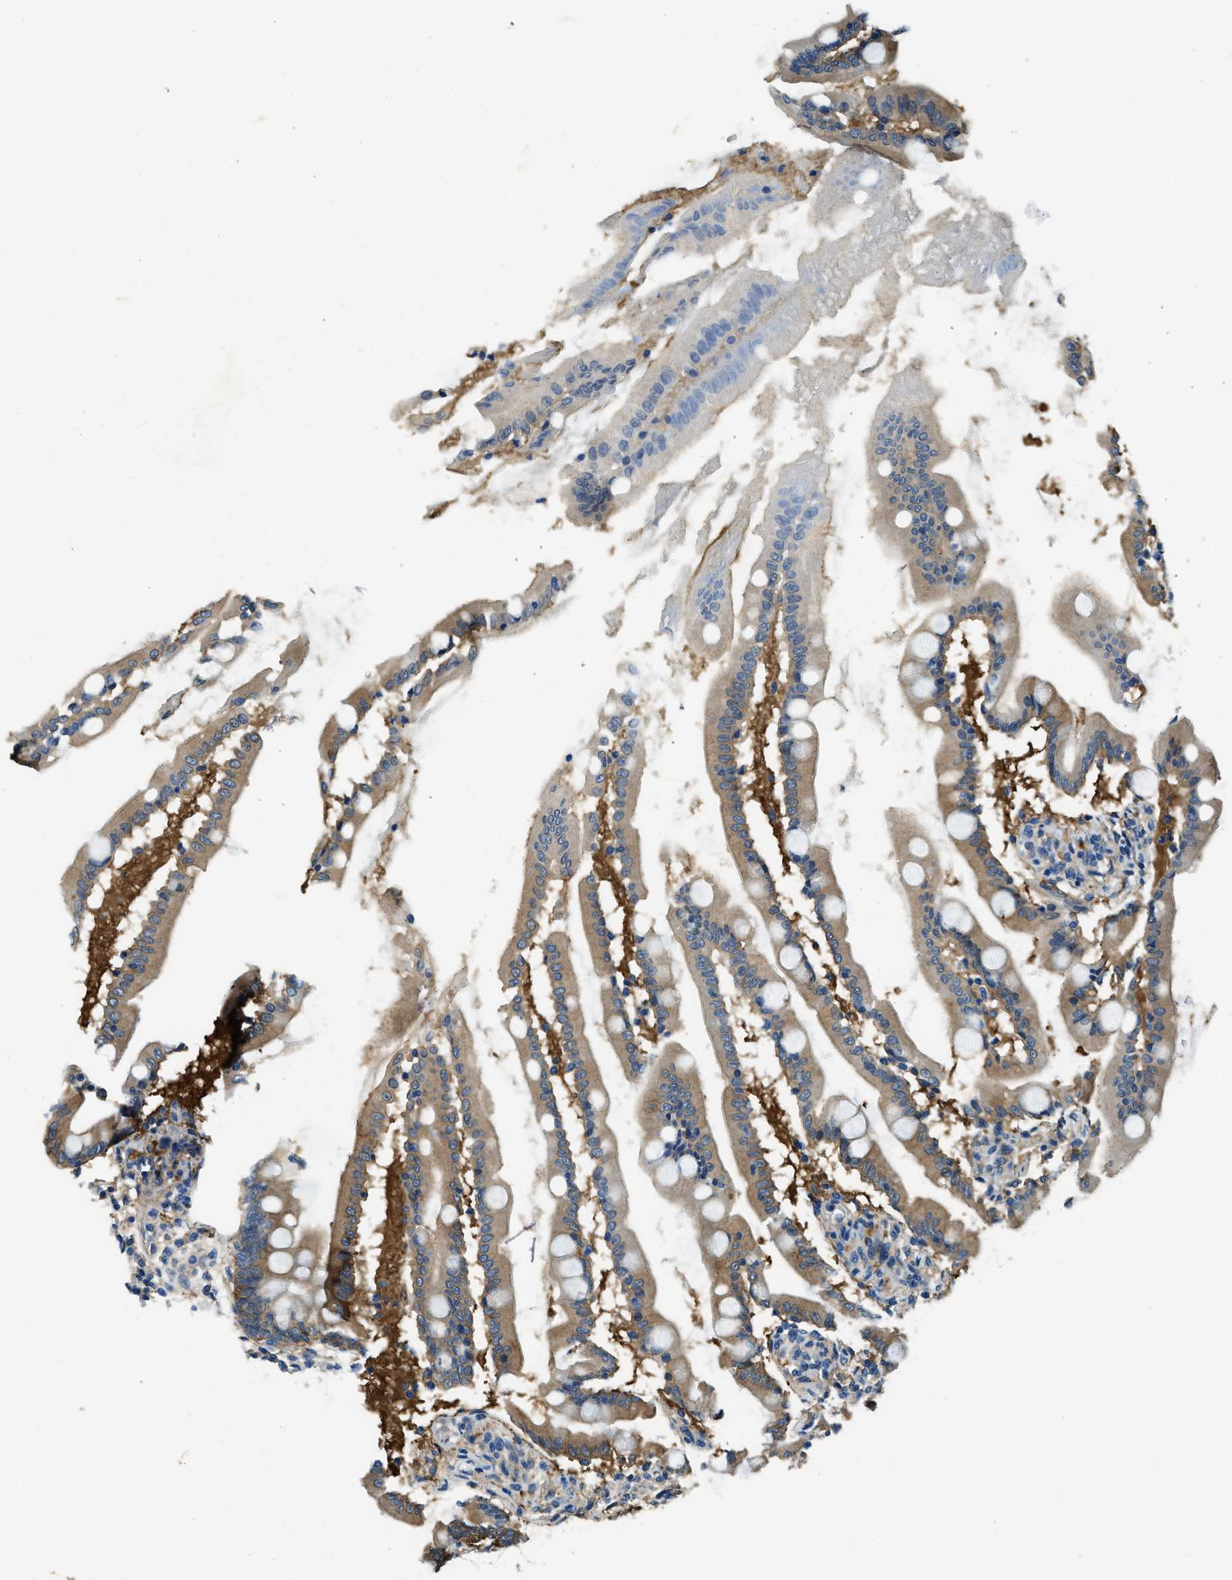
{"staining": {"intensity": "moderate", "quantity": ">75%", "location": "cytoplasmic/membranous"}, "tissue": "small intestine", "cell_type": "Glandular cells", "image_type": "normal", "snomed": [{"axis": "morphology", "description": "Normal tissue, NOS"}, {"axis": "topography", "description": "Small intestine"}], "caption": "The photomicrograph demonstrates staining of normal small intestine, revealing moderate cytoplasmic/membranous protein expression (brown color) within glandular cells.", "gene": "TWF1", "patient": {"sex": "female", "age": 56}}